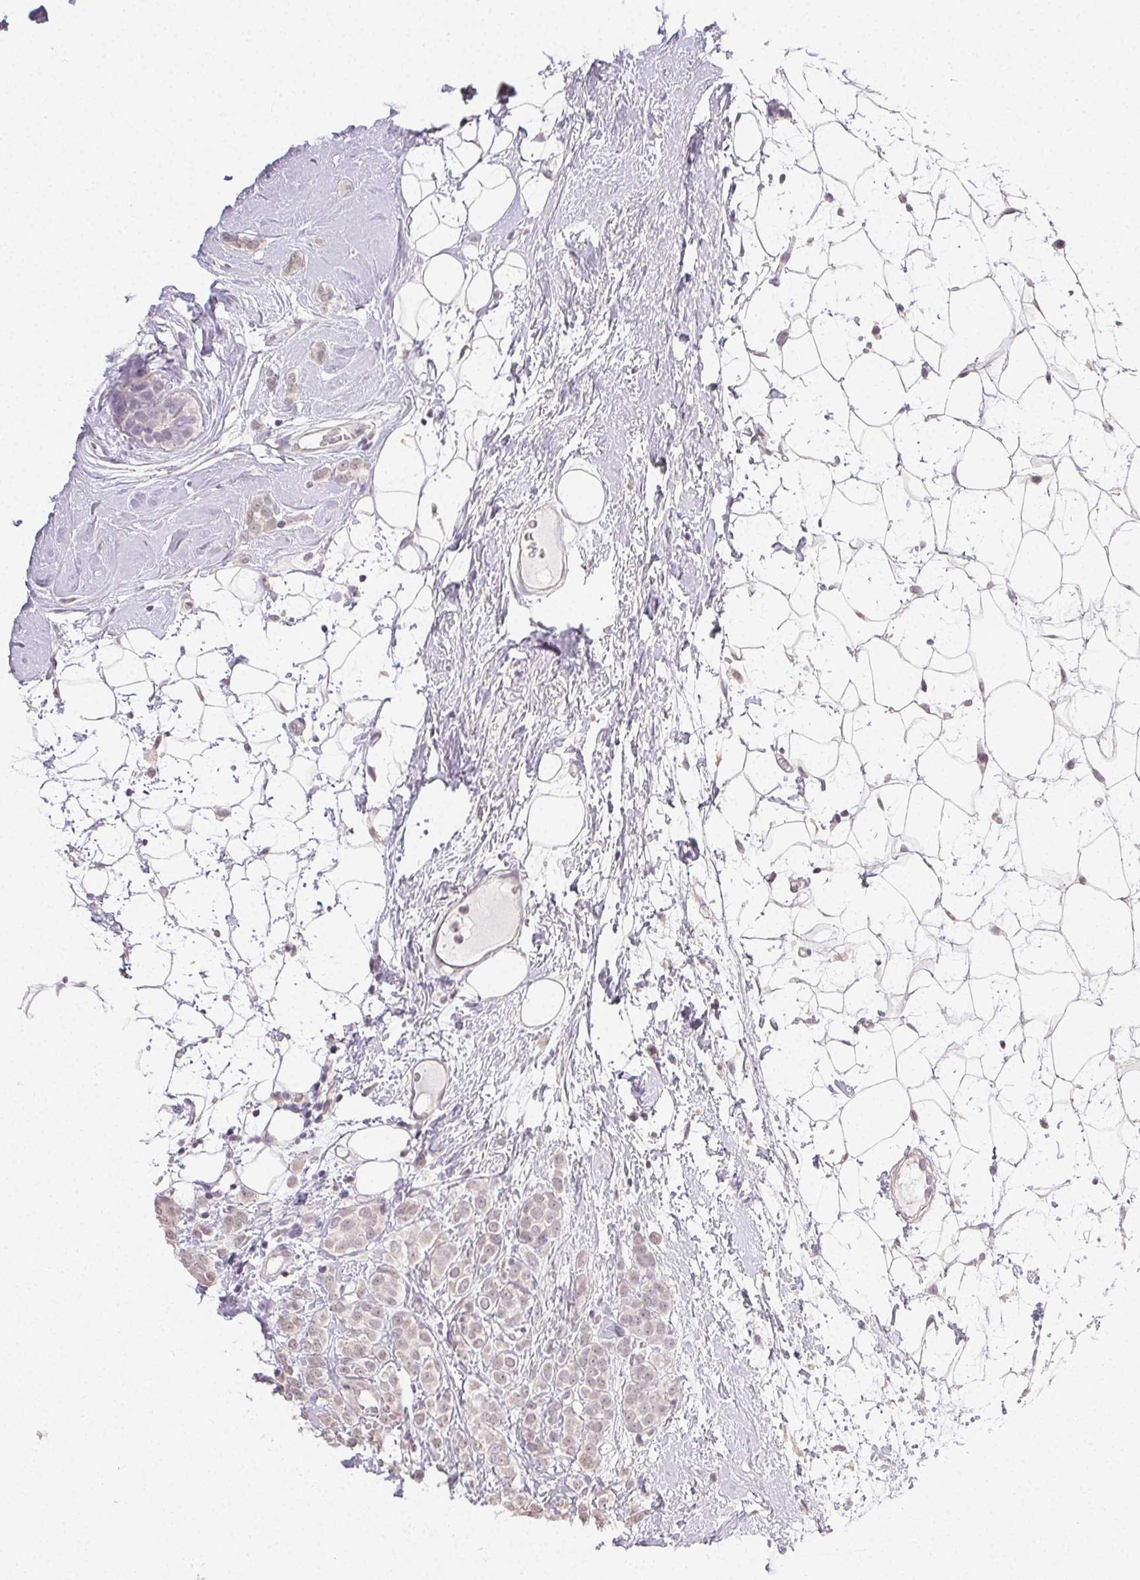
{"staining": {"intensity": "negative", "quantity": "none", "location": "none"}, "tissue": "breast cancer", "cell_type": "Tumor cells", "image_type": "cancer", "snomed": [{"axis": "morphology", "description": "Lobular carcinoma"}, {"axis": "topography", "description": "Breast"}], "caption": "An IHC histopathology image of breast lobular carcinoma is shown. There is no staining in tumor cells of breast lobular carcinoma.", "gene": "TMEM174", "patient": {"sex": "female", "age": 49}}